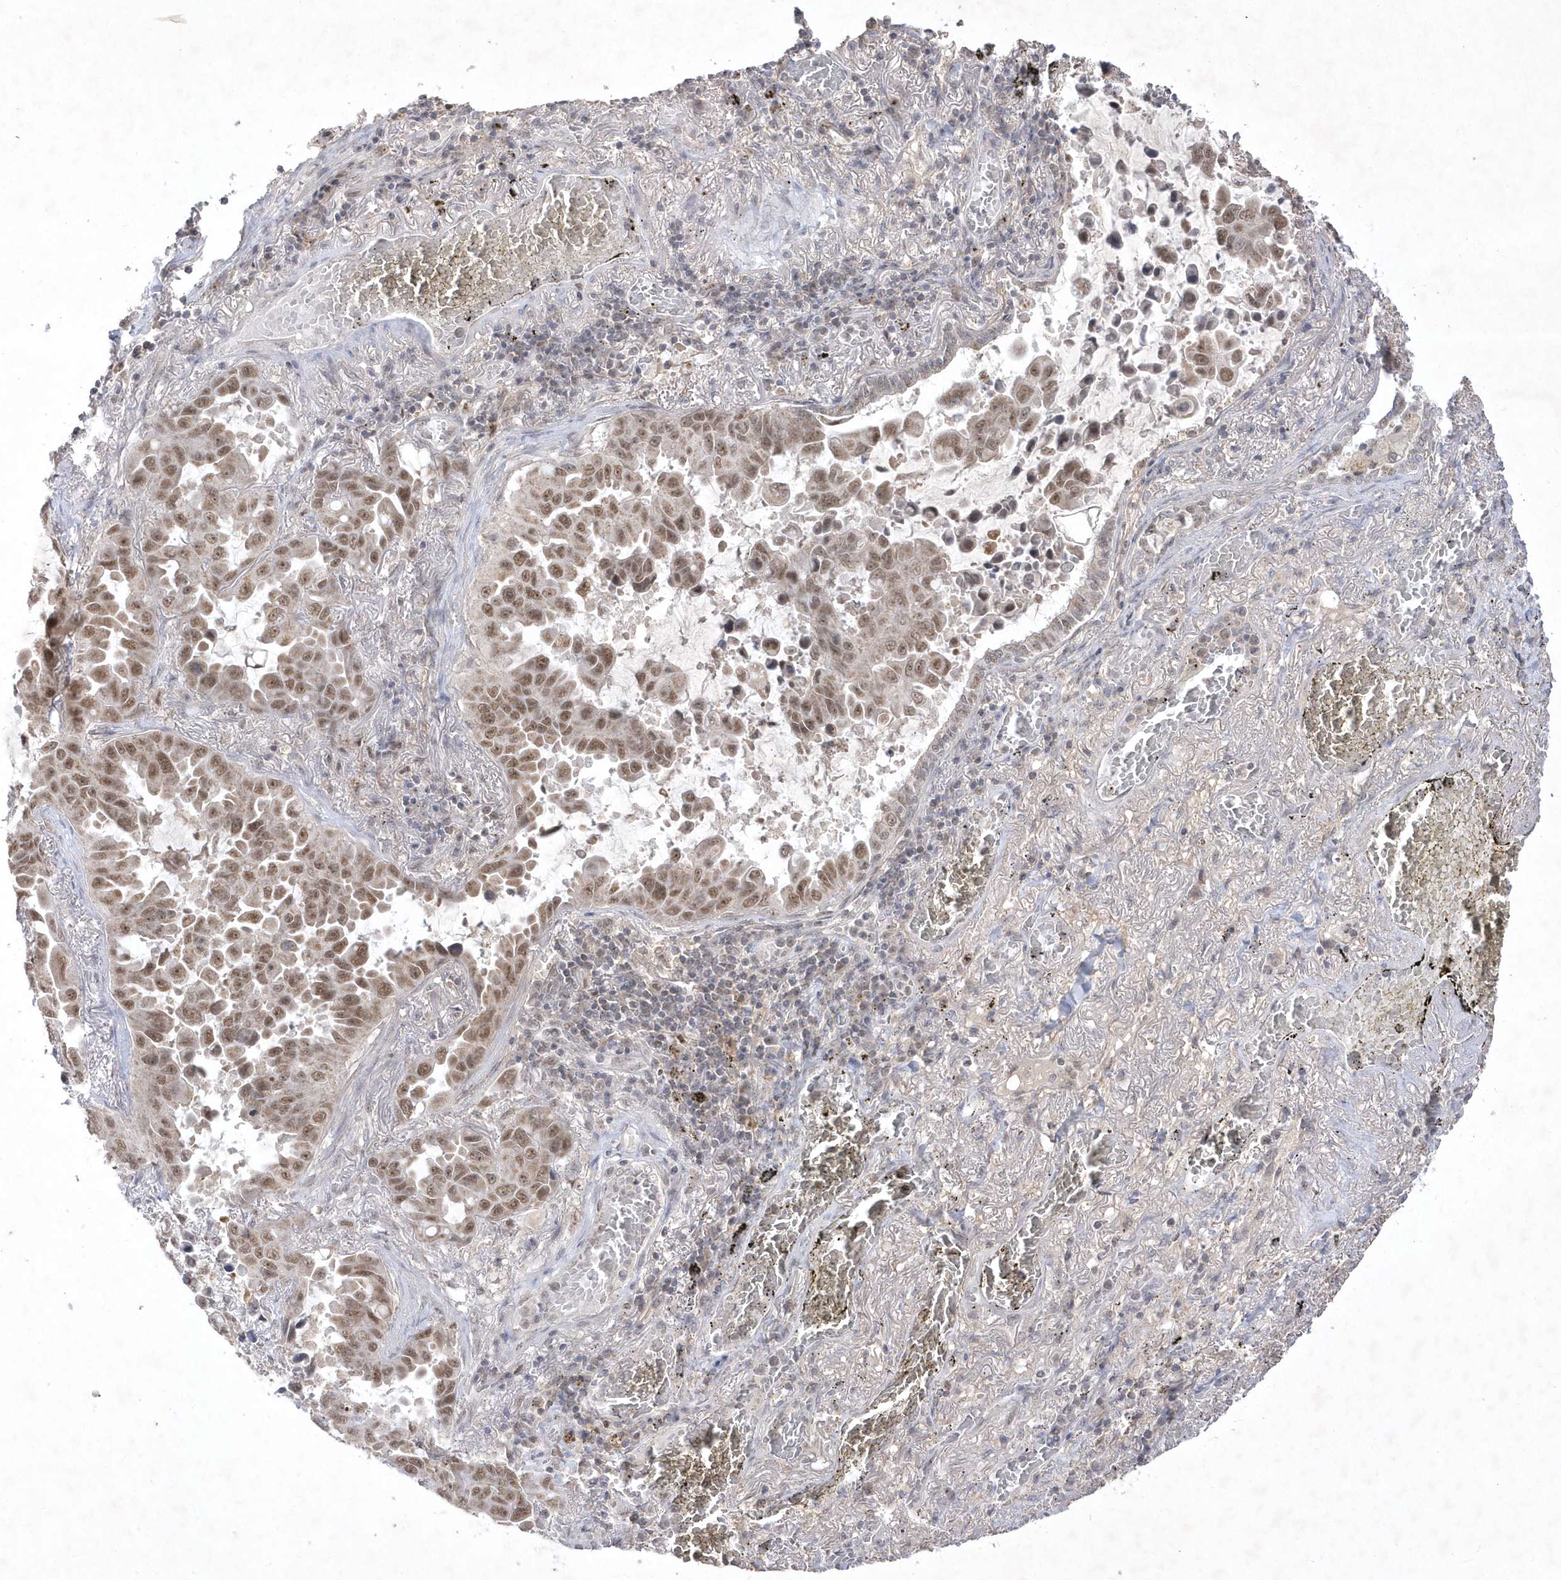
{"staining": {"intensity": "moderate", "quantity": ">75%", "location": "nuclear"}, "tissue": "lung cancer", "cell_type": "Tumor cells", "image_type": "cancer", "snomed": [{"axis": "morphology", "description": "Adenocarcinoma, NOS"}, {"axis": "topography", "description": "Lung"}], "caption": "Lung adenocarcinoma stained with a brown dye reveals moderate nuclear positive staining in about >75% of tumor cells.", "gene": "CPSF3", "patient": {"sex": "male", "age": 64}}